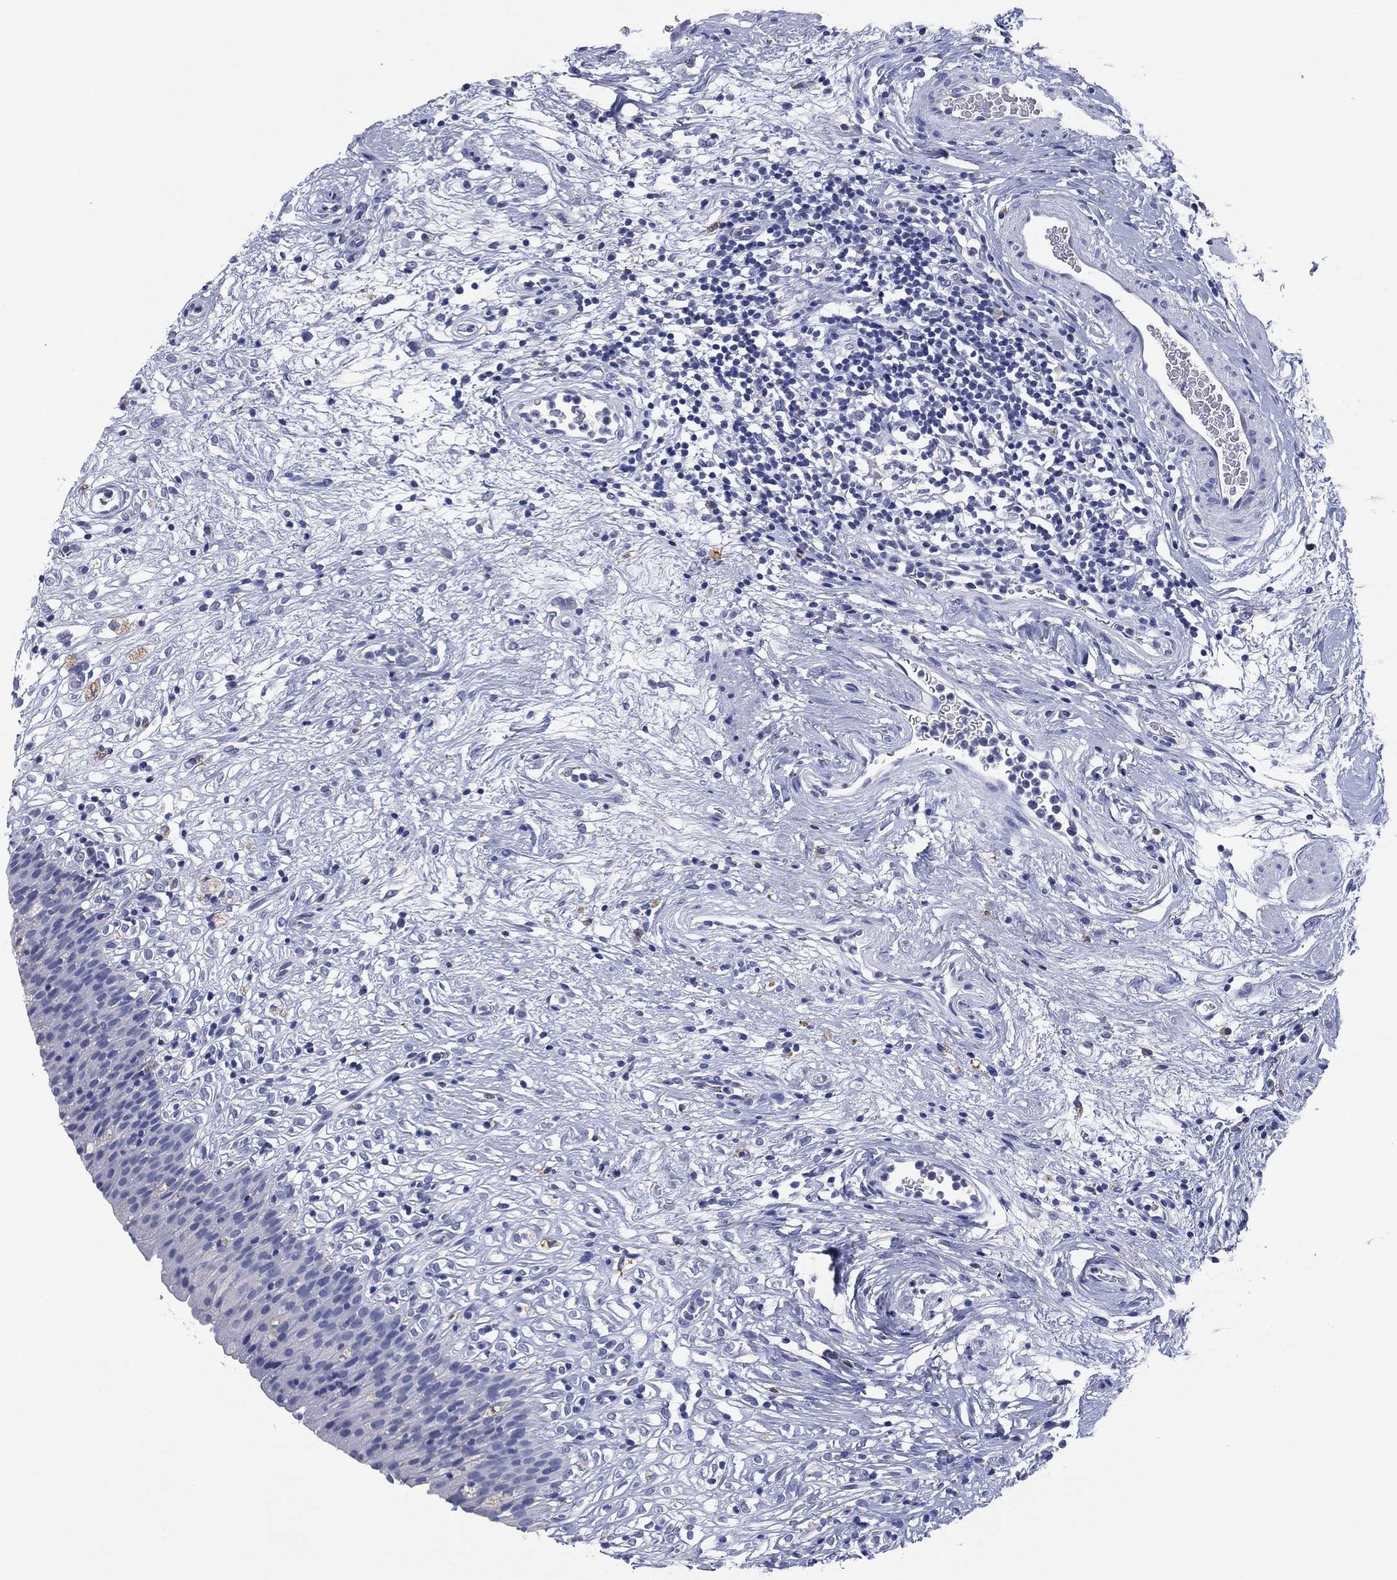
{"staining": {"intensity": "negative", "quantity": "none", "location": "none"}, "tissue": "urinary bladder", "cell_type": "Urothelial cells", "image_type": "normal", "snomed": [{"axis": "morphology", "description": "Normal tissue, NOS"}, {"axis": "topography", "description": "Urinary bladder"}], "caption": "A micrograph of human urinary bladder is negative for staining in urothelial cells. (DAB IHC with hematoxylin counter stain).", "gene": "FSCN2", "patient": {"sex": "male", "age": 76}}